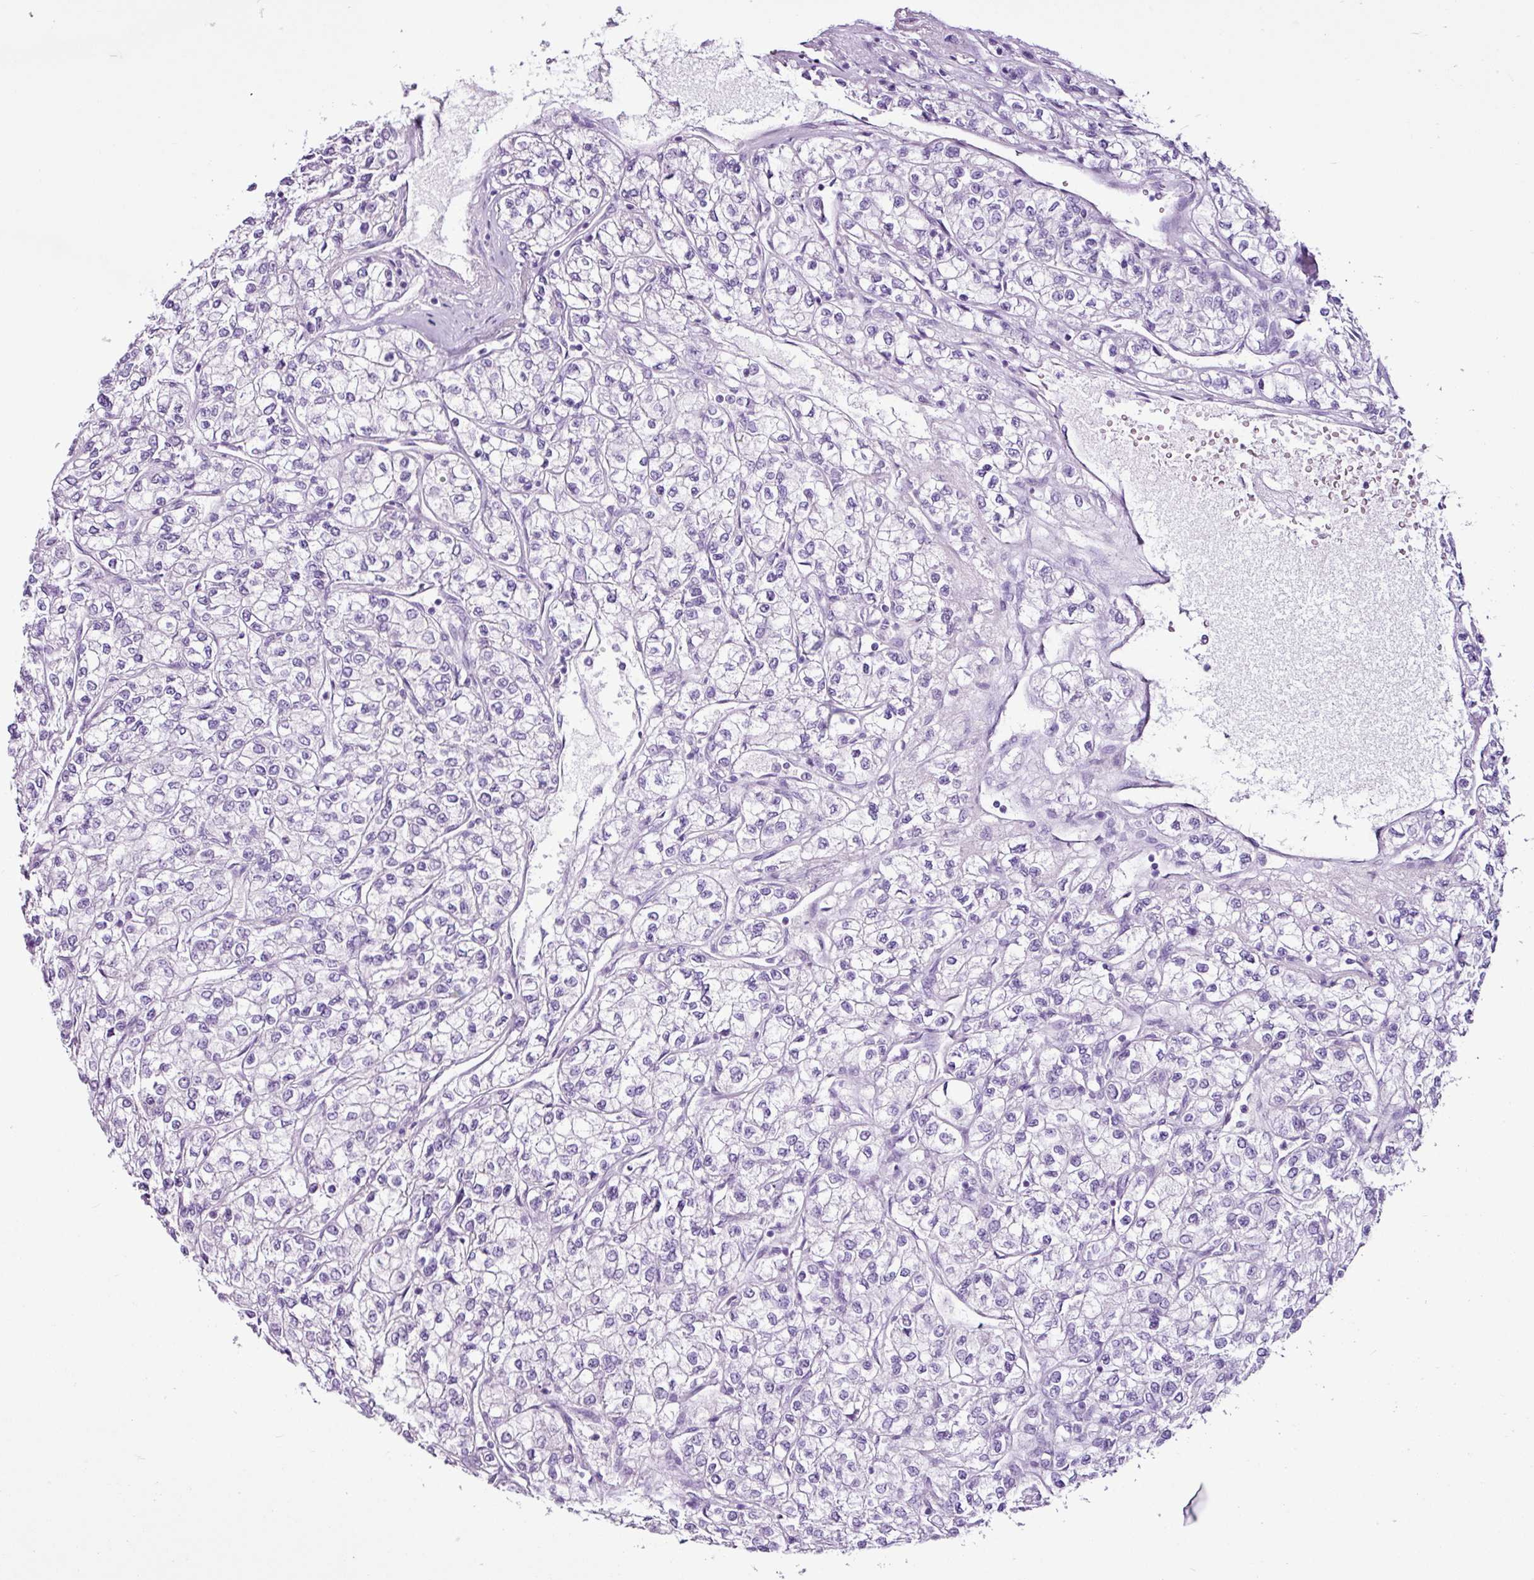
{"staining": {"intensity": "negative", "quantity": "none", "location": "none"}, "tissue": "renal cancer", "cell_type": "Tumor cells", "image_type": "cancer", "snomed": [{"axis": "morphology", "description": "Adenocarcinoma, NOS"}, {"axis": "topography", "description": "Kidney"}], "caption": "IHC of renal cancer shows no positivity in tumor cells. Brightfield microscopy of immunohistochemistry (IHC) stained with DAB (brown) and hematoxylin (blue), captured at high magnification.", "gene": "PGR", "patient": {"sex": "male", "age": 80}}